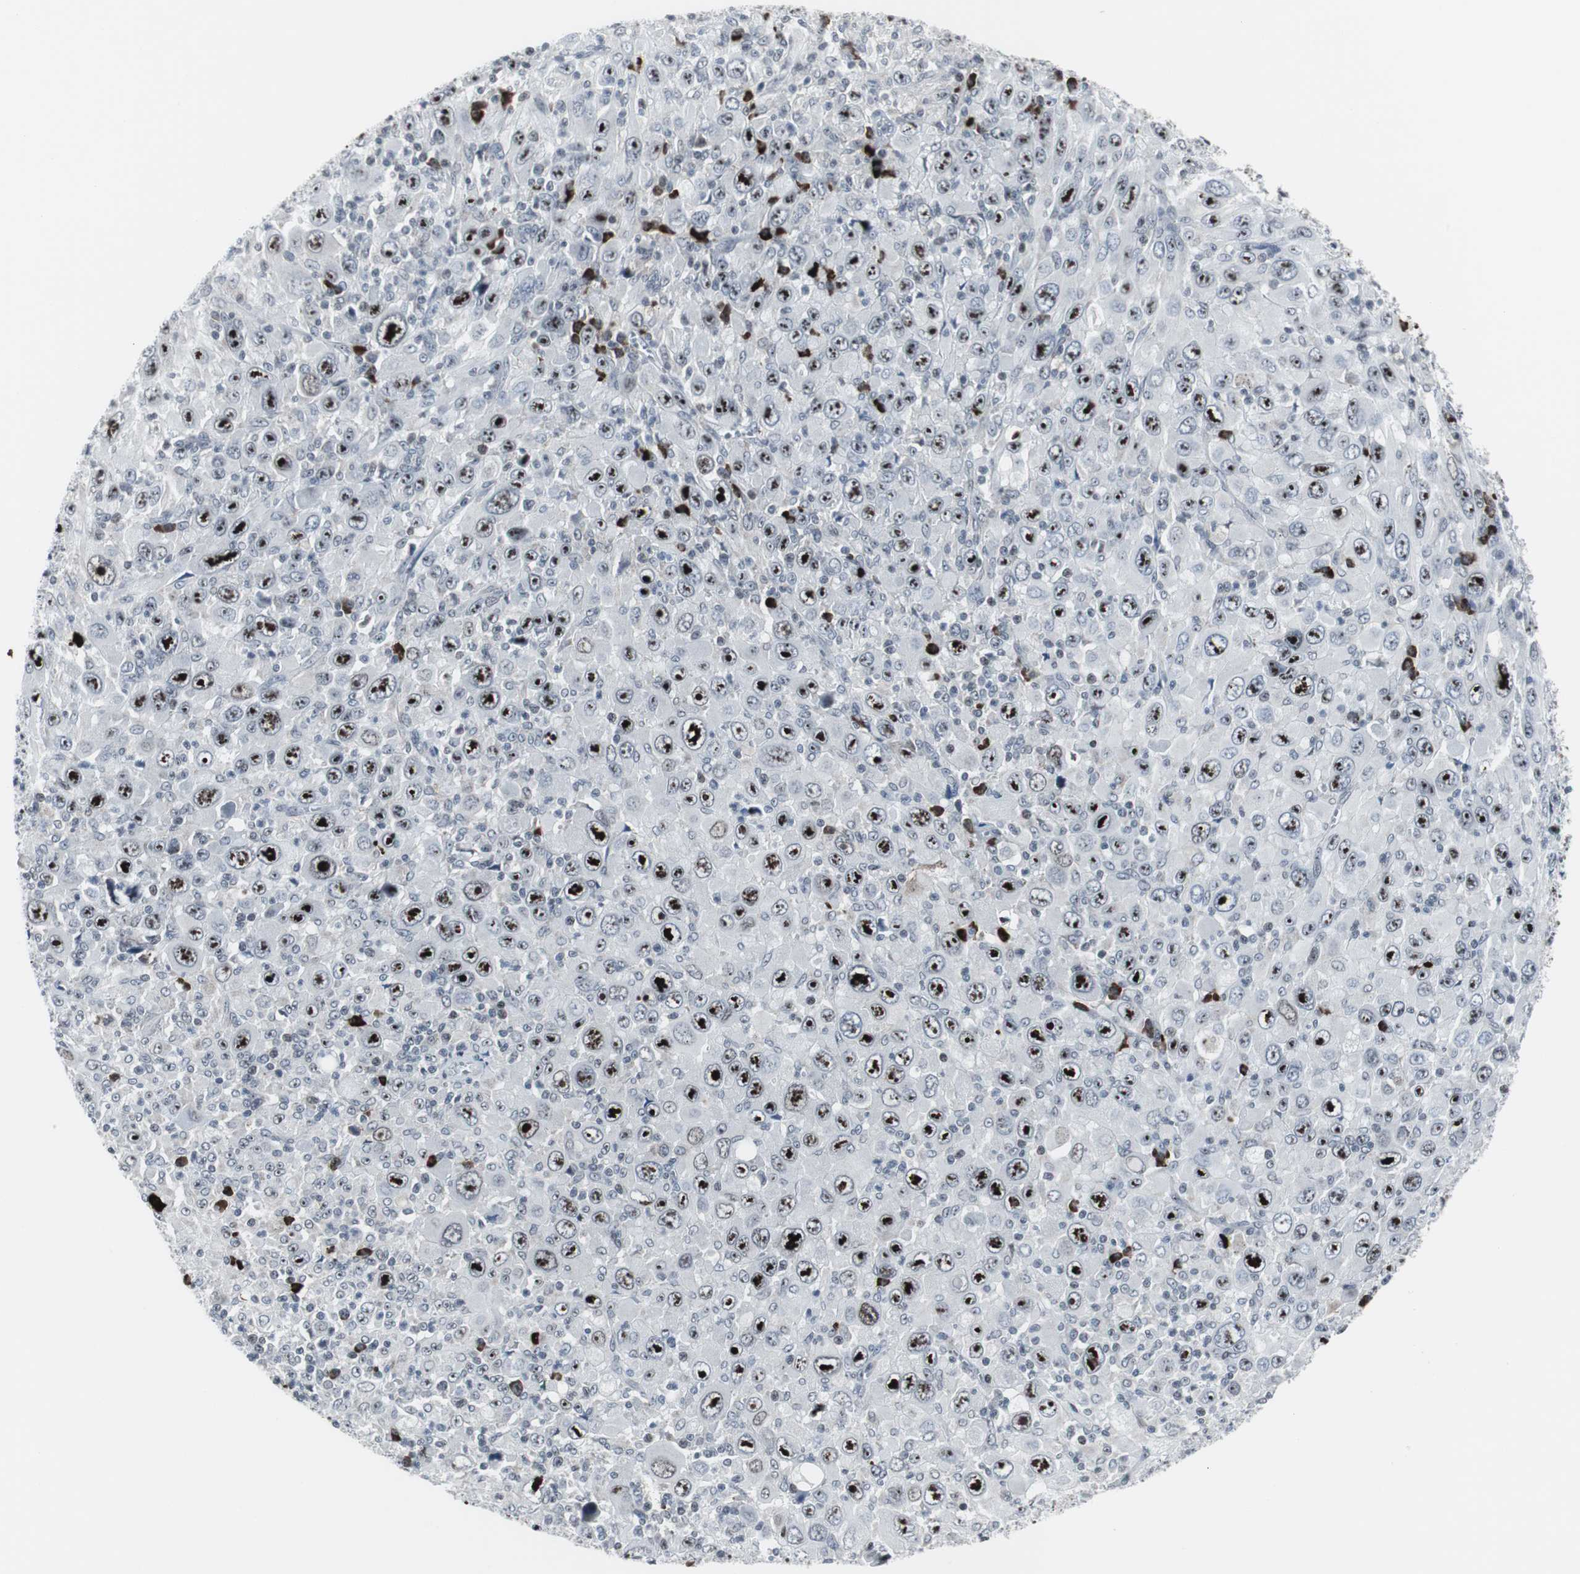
{"staining": {"intensity": "strong", "quantity": ">75%", "location": "nuclear"}, "tissue": "melanoma", "cell_type": "Tumor cells", "image_type": "cancer", "snomed": [{"axis": "morphology", "description": "Malignant melanoma, Metastatic site"}, {"axis": "topography", "description": "Skin"}], "caption": "This is a photomicrograph of immunohistochemistry staining of melanoma, which shows strong staining in the nuclear of tumor cells.", "gene": "DOK1", "patient": {"sex": "female", "age": 56}}